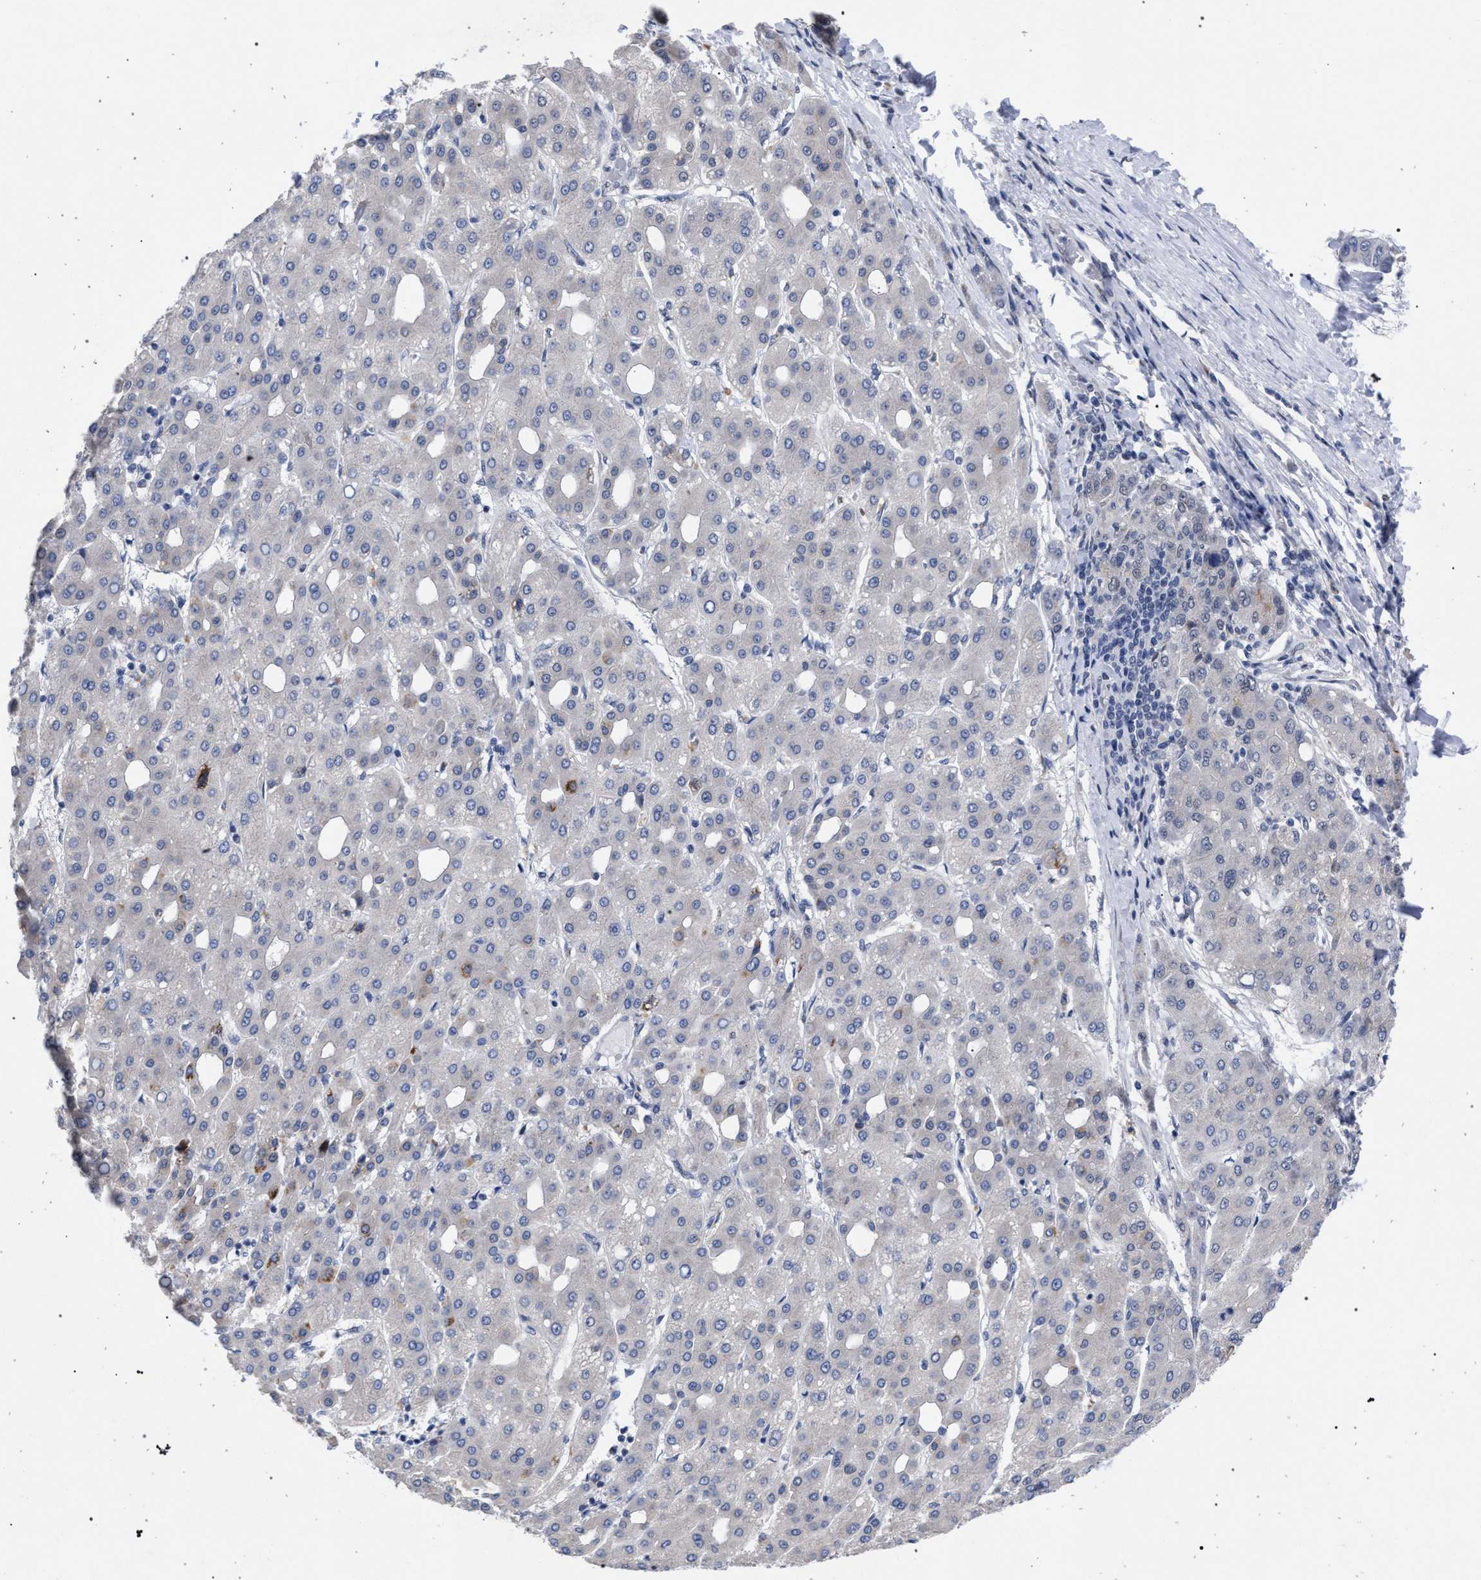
{"staining": {"intensity": "negative", "quantity": "none", "location": "none"}, "tissue": "liver cancer", "cell_type": "Tumor cells", "image_type": "cancer", "snomed": [{"axis": "morphology", "description": "Carcinoma, Hepatocellular, NOS"}, {"axis": "topography", "description": "Liver"}], "caption": "High power microscopy micrograph of an IHC image of liver hepatocellular carcinoma, revealing no significant staining in tumor cells.", "gene": "GOLGA2", "patient": {"sex": "male", "age": 65}}